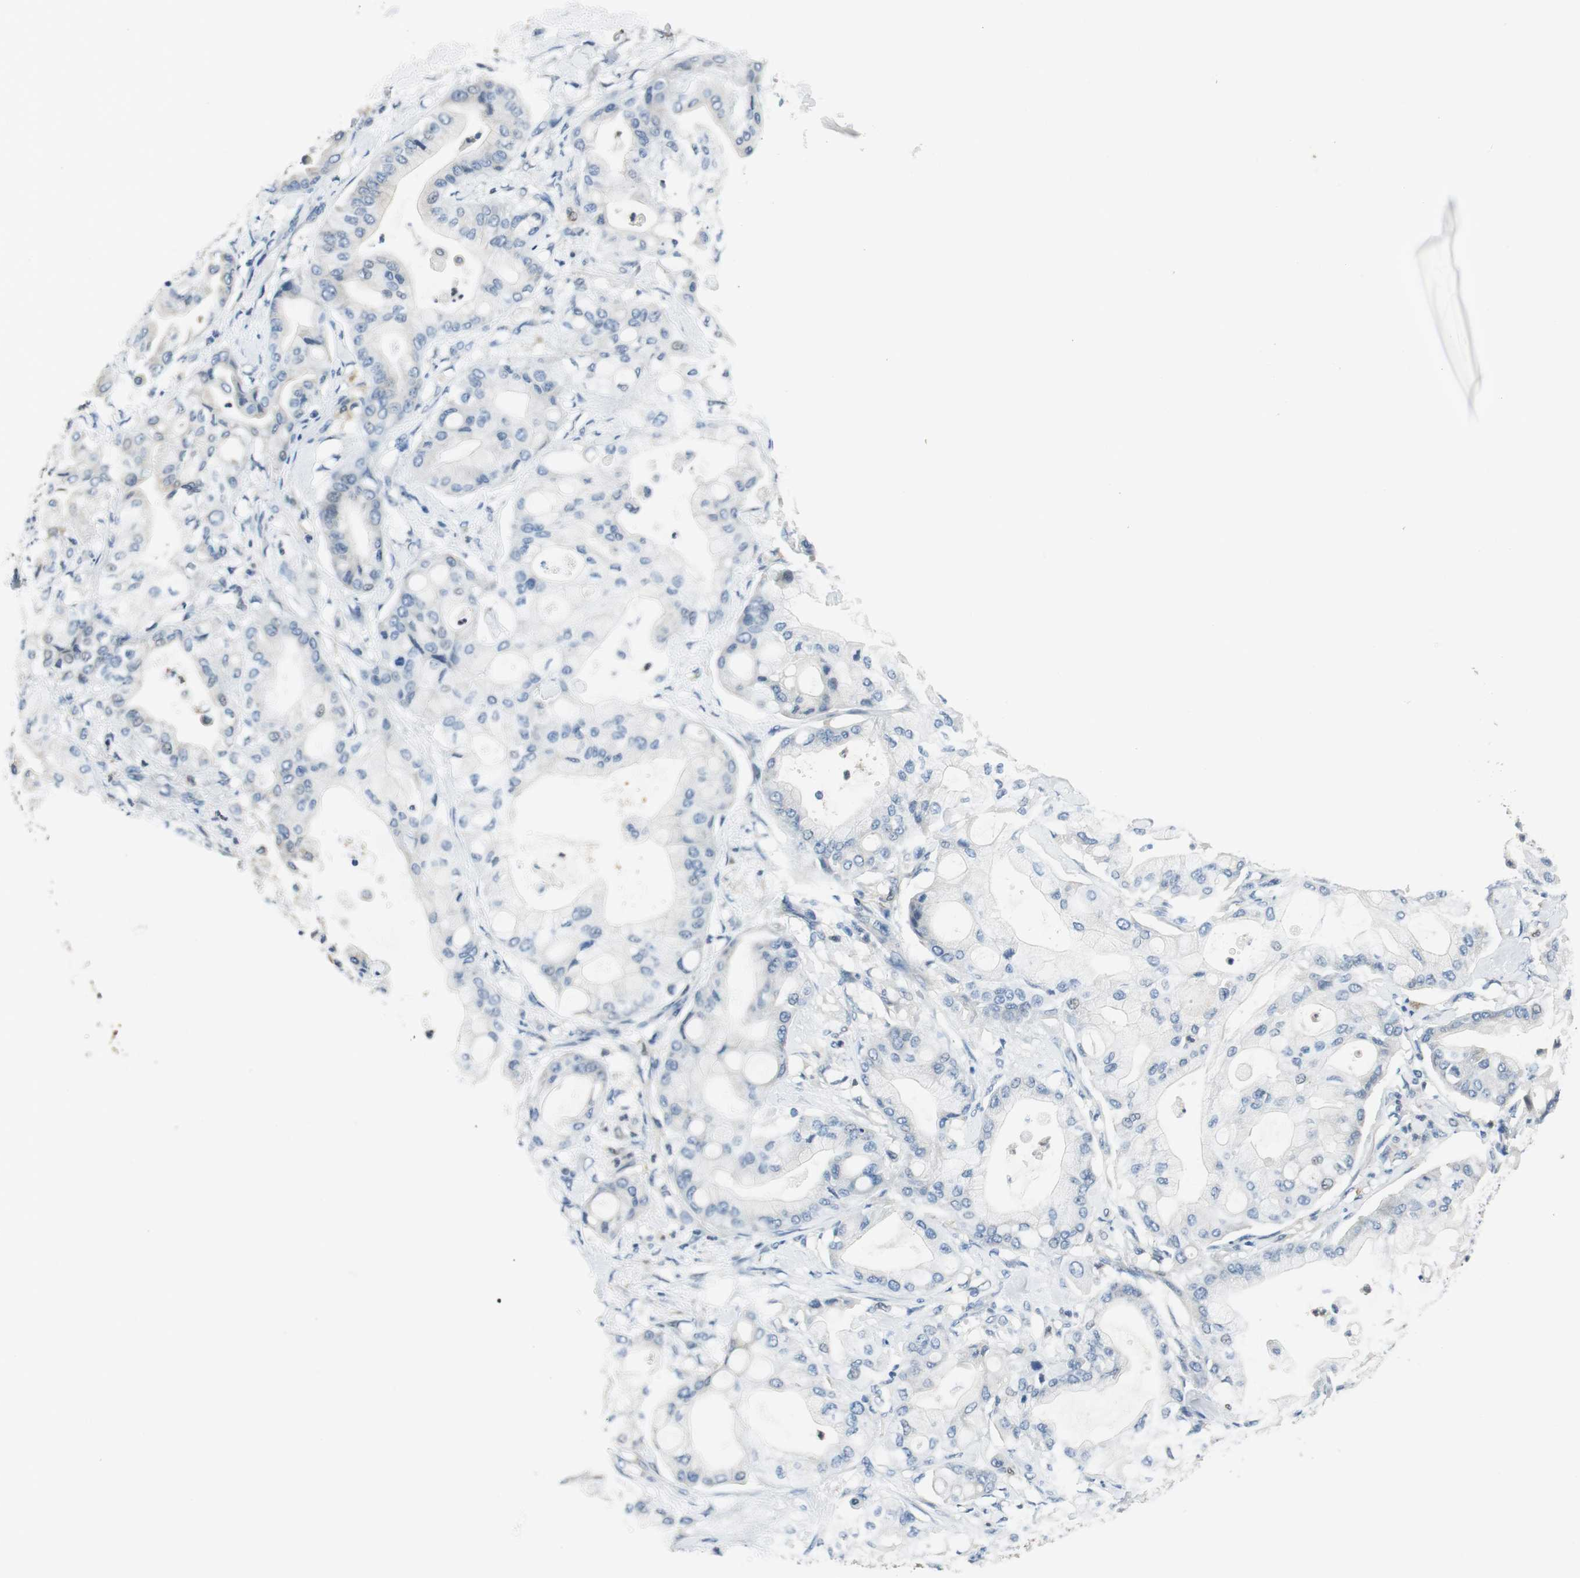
{"staining": {"intensity": "negative", "quantity": "none", "location": "none"}, "tissue": "pancreatic cancer", "cell_type": "Tumor cells", "image_type": "cancer", "snomed": [{"axis": "morphology", "description": "Adenocarcinoma, NOS"}, {"axis": "morphology", "description": "Adenocarcinoma, metastatic, NOS"}, {"axis": "topography", "description": "Lymph node"}, {"axis": "topography", "description": "Pancreas"}, {"axis": "topography", "description": "Duodenum"}], "caption": "Pancreatic adenocarcinoma was stained to show a protein in brown. There is no significant expression in tumor cells. Nuclei are stained in blue.", "gene": "ME1", "patient": {"sex": "female", "age": 64}}